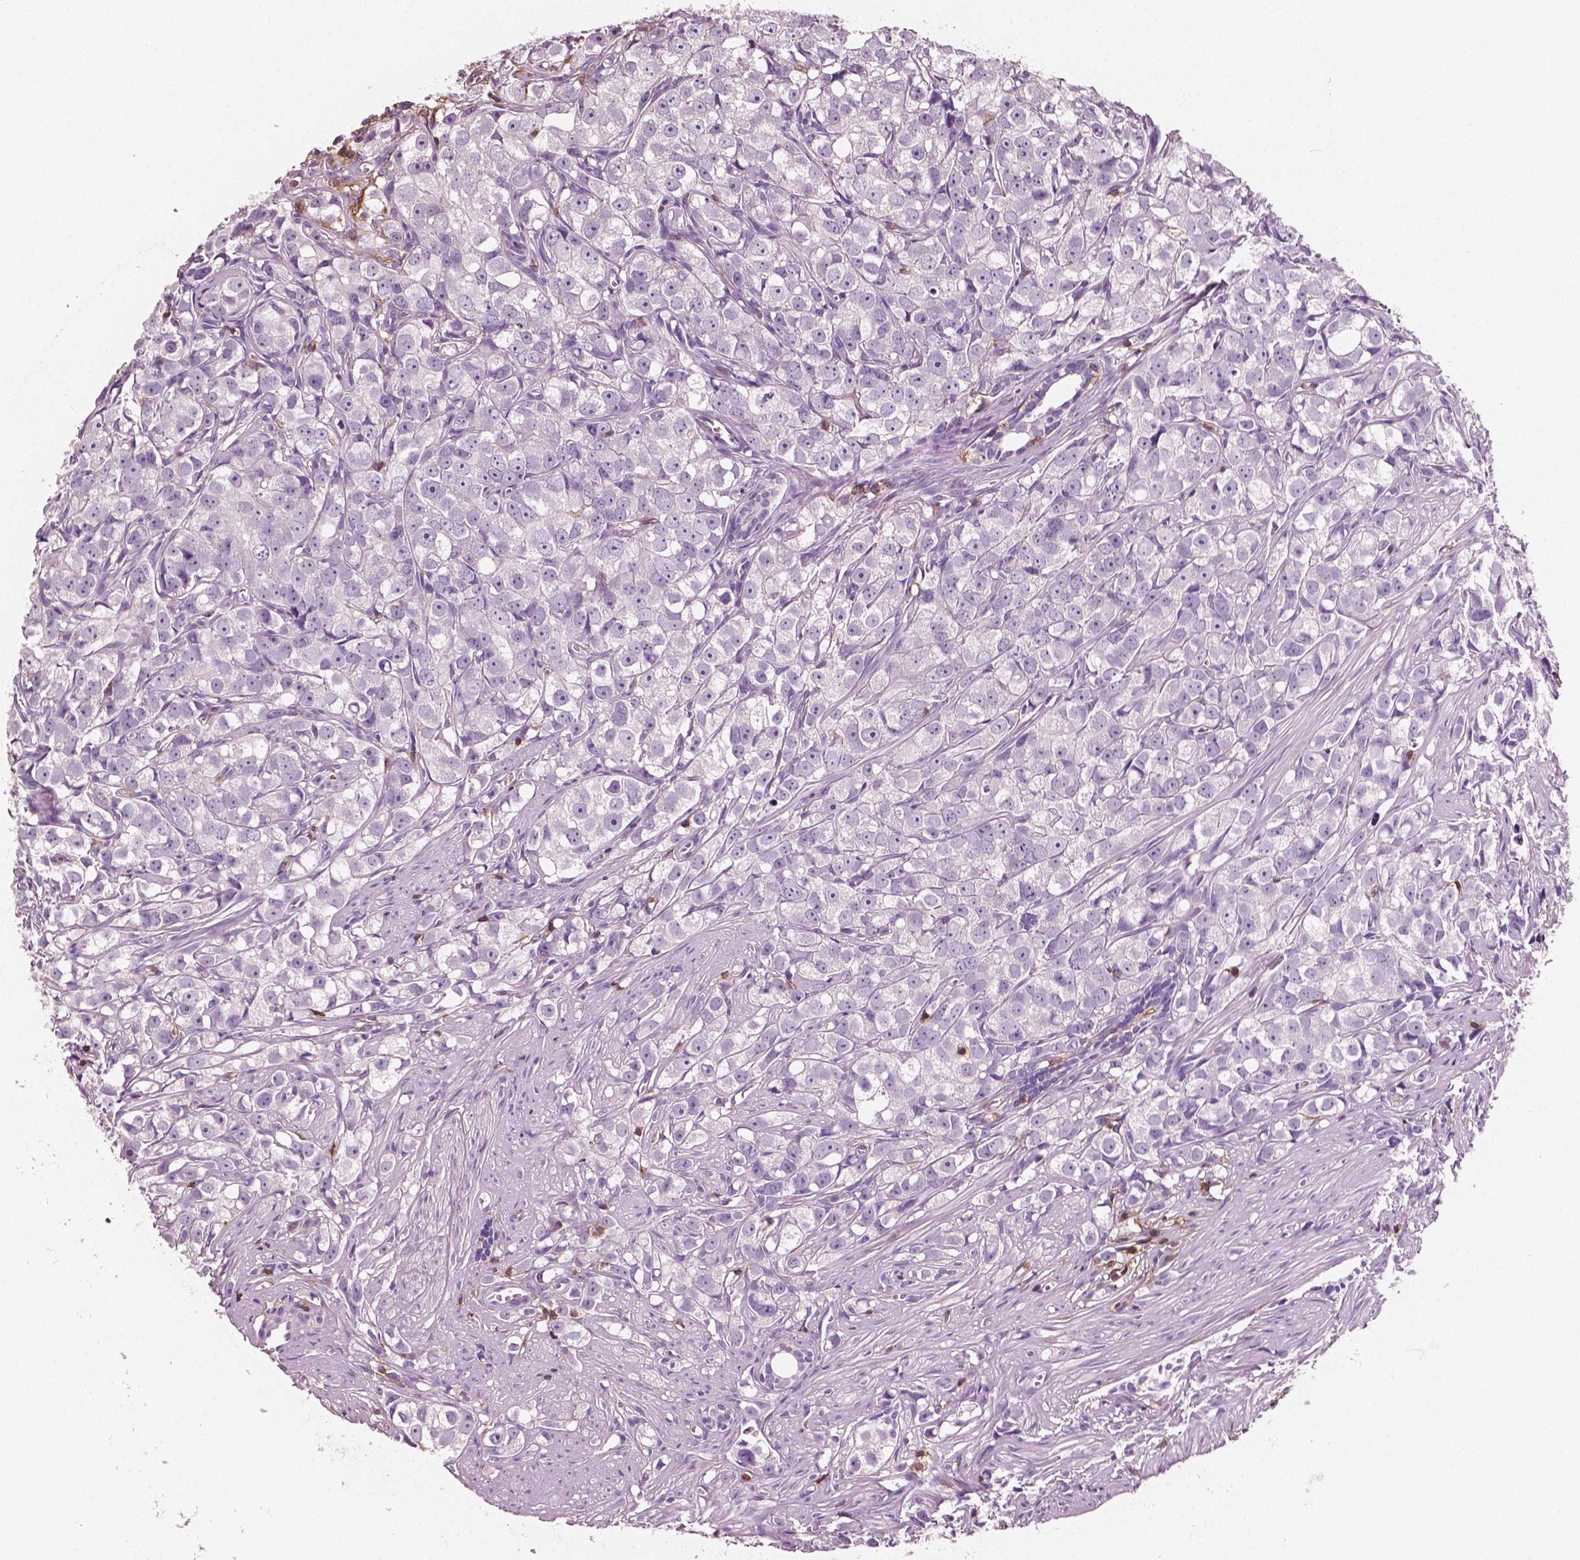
{"staining": {"intensity": "negative", "quantity": "none", "location": "none"}, "tissue": "prostate cancer", "cell_type": "Tumor cells", "image_type": "cancer", "snomed": [{"axis": "morphology", "description": "Adenocarcinoma, High grade"}, {"axis": "topography", "description": "Prostate"}], "caption": "Prostate cancer (adenocarcinoma (high-grade)) was stained to show a protein in brown. There is no significant expression in tumor cells.", "gene": "PTPRC", "patient": {"sex": "male", "age": 68}}